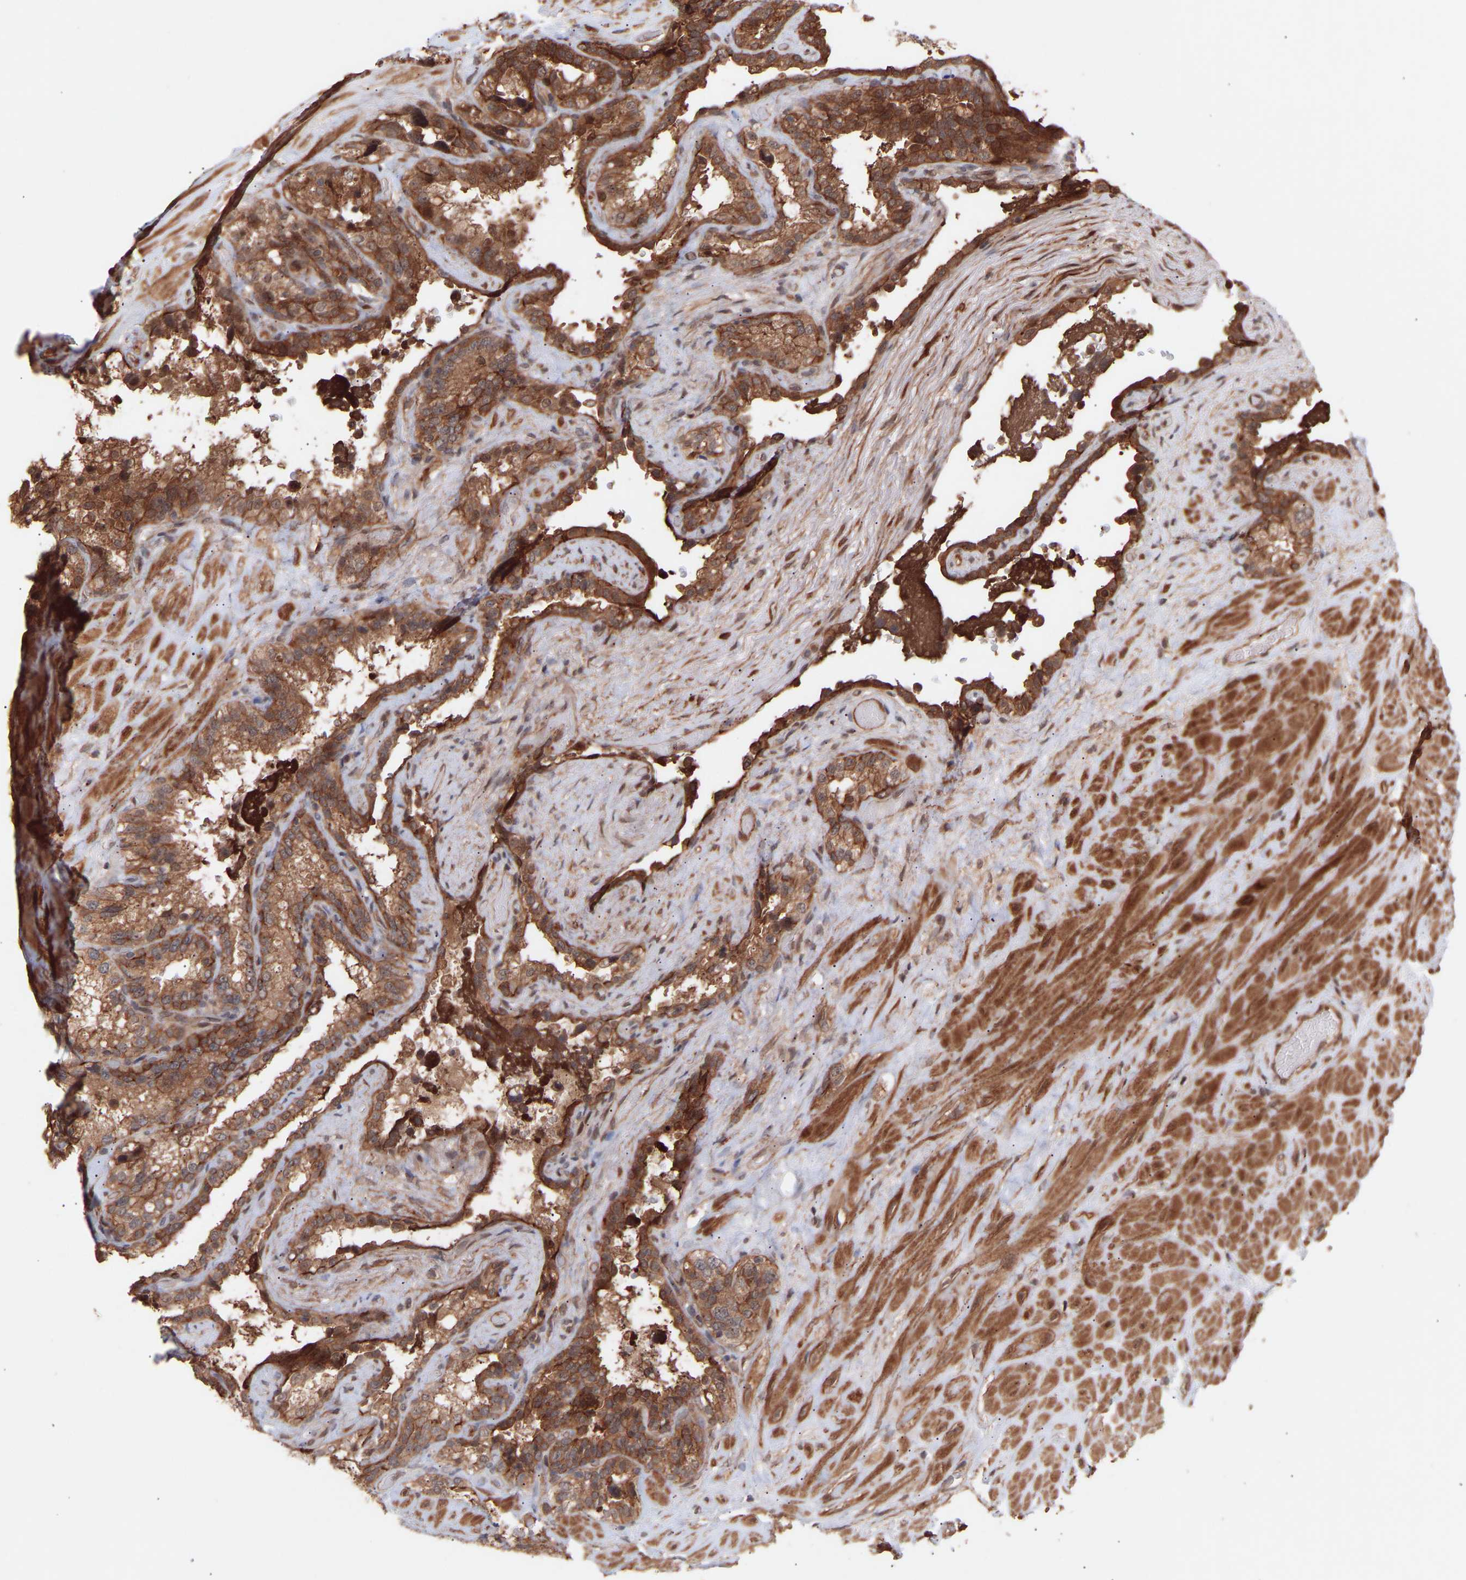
{"staining": {"intensity": "moderate", "quantity": ">75%", "location": "cytoplasmic/membranous"}, "tissue": "seminal vesicle", "cell_type": "Glandular cells", "image_type": "normal", "snomed": [{"axis": "morphology", "description": "Normal tissue, NOS"}, {"axis": "topography", "description": "Seminal veicle"}], "caption": "Protein staining of unremarkable seminal vesicle demonstrates moderate cytoplasmic/membranous positivity in approximately >75% of glandular cells. The protein of interest is shown in brown color, while the nuclei are stained blue.", "gene": "PDLIM5", "patient": {"sex": "male", "age": 68}}